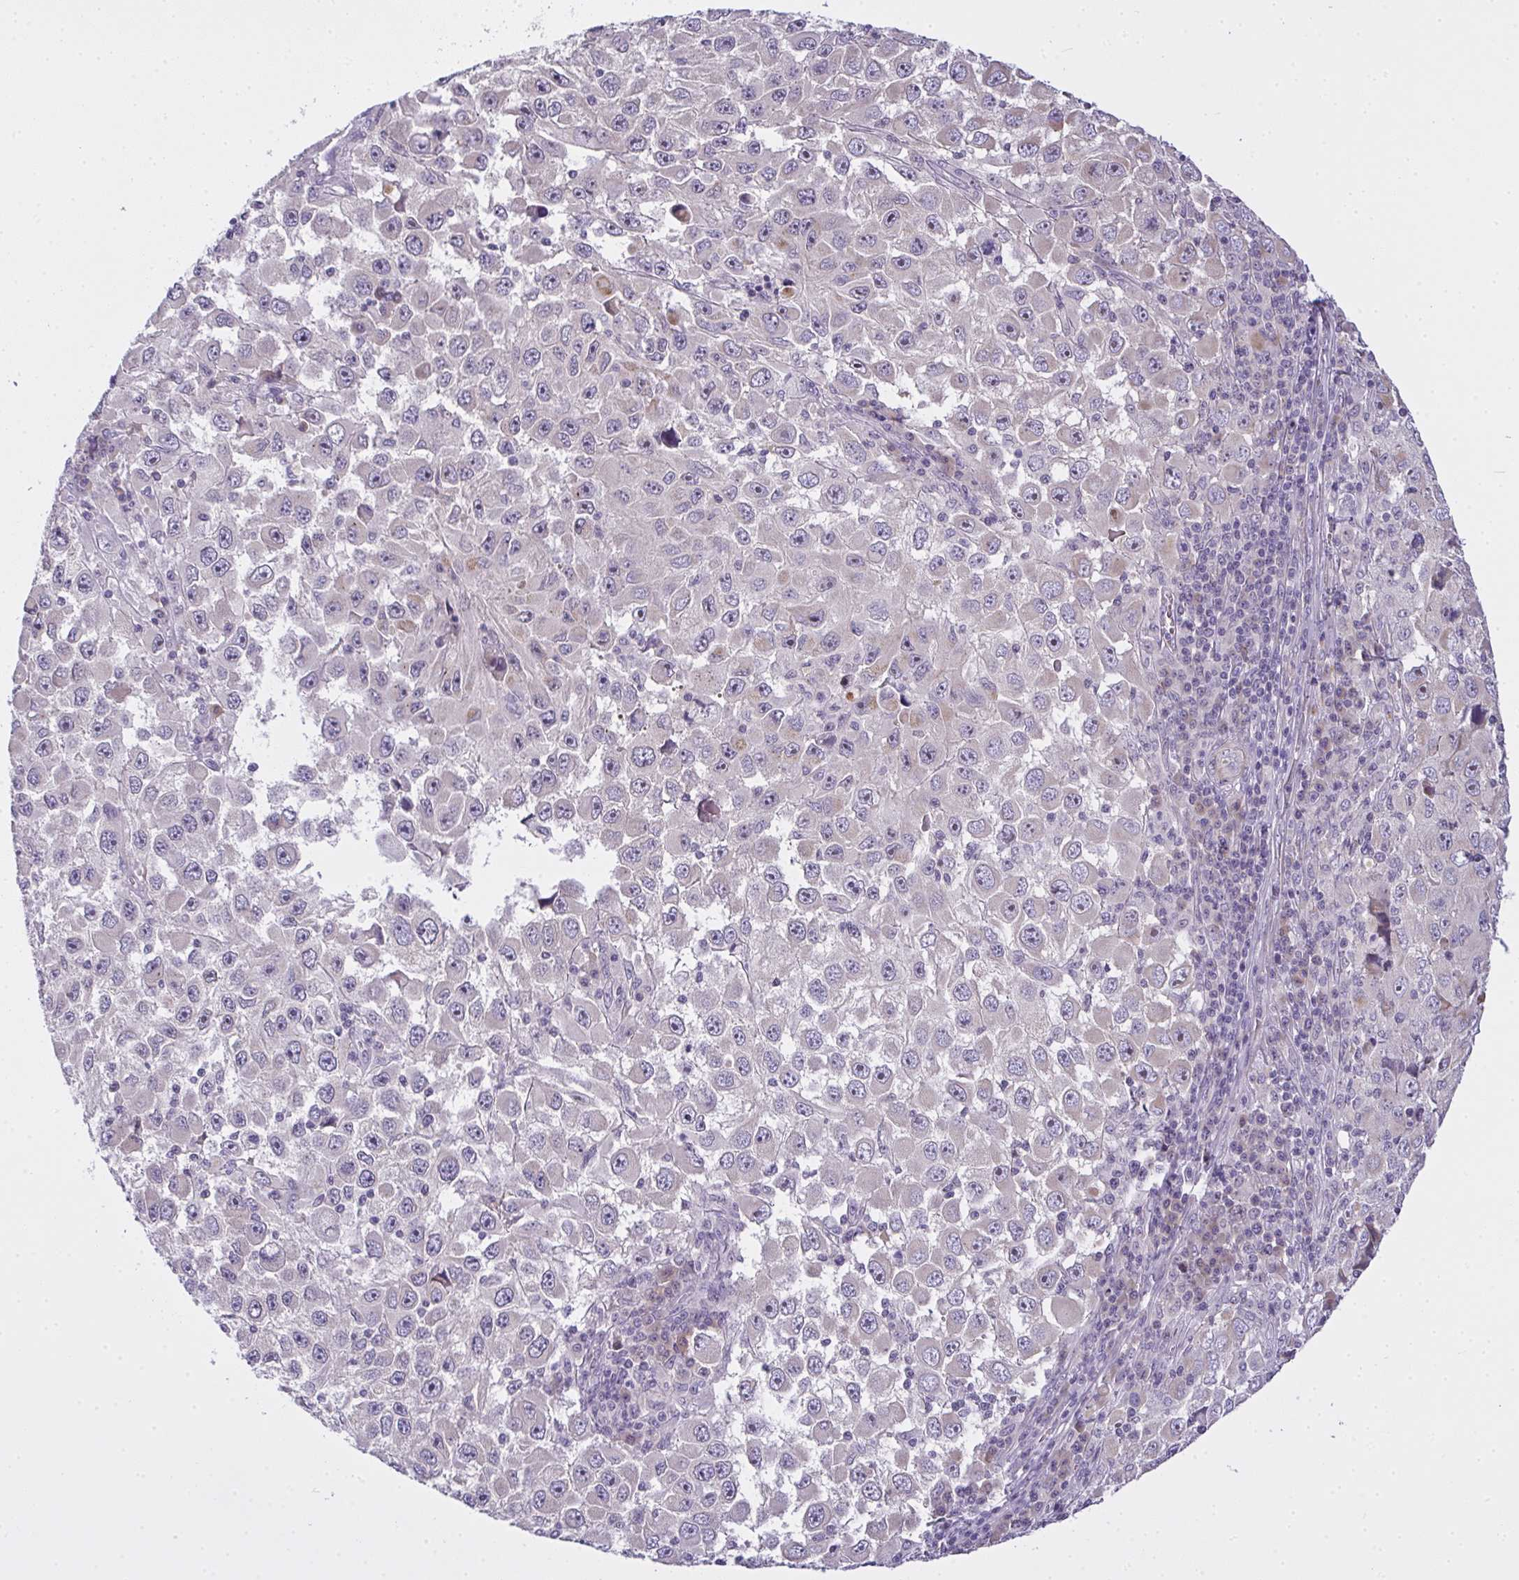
{"staining": {"intensity": "negative", "quantity": "none", "location": "none"}, "tissue": "melanoma", "cell_type": "Tumor cells", "image_type": "cancer", "snomed": [{"axis": "morphology", "description": "Malignant melanoma, Metastatic site"}, {"axis": "topography", "description": "Lymph node"}], "caption": "High magnification brightfield microscopy of malignant melanoma (metastatic site) stained with DAB (3,3'-diaminobenzidine) (brown) and counterstained with hematoxylin (blue): tumor cells show no significant expression. Brightfield microscopy of immunohistochemistry (IHC) stained with DAB (3,3'-diaminobenzidine) (brown) and hematoxylin (blue), captured at high magnification.", "gene": "NT5C1A", "patient": {"sex": "female", "age": 67}}